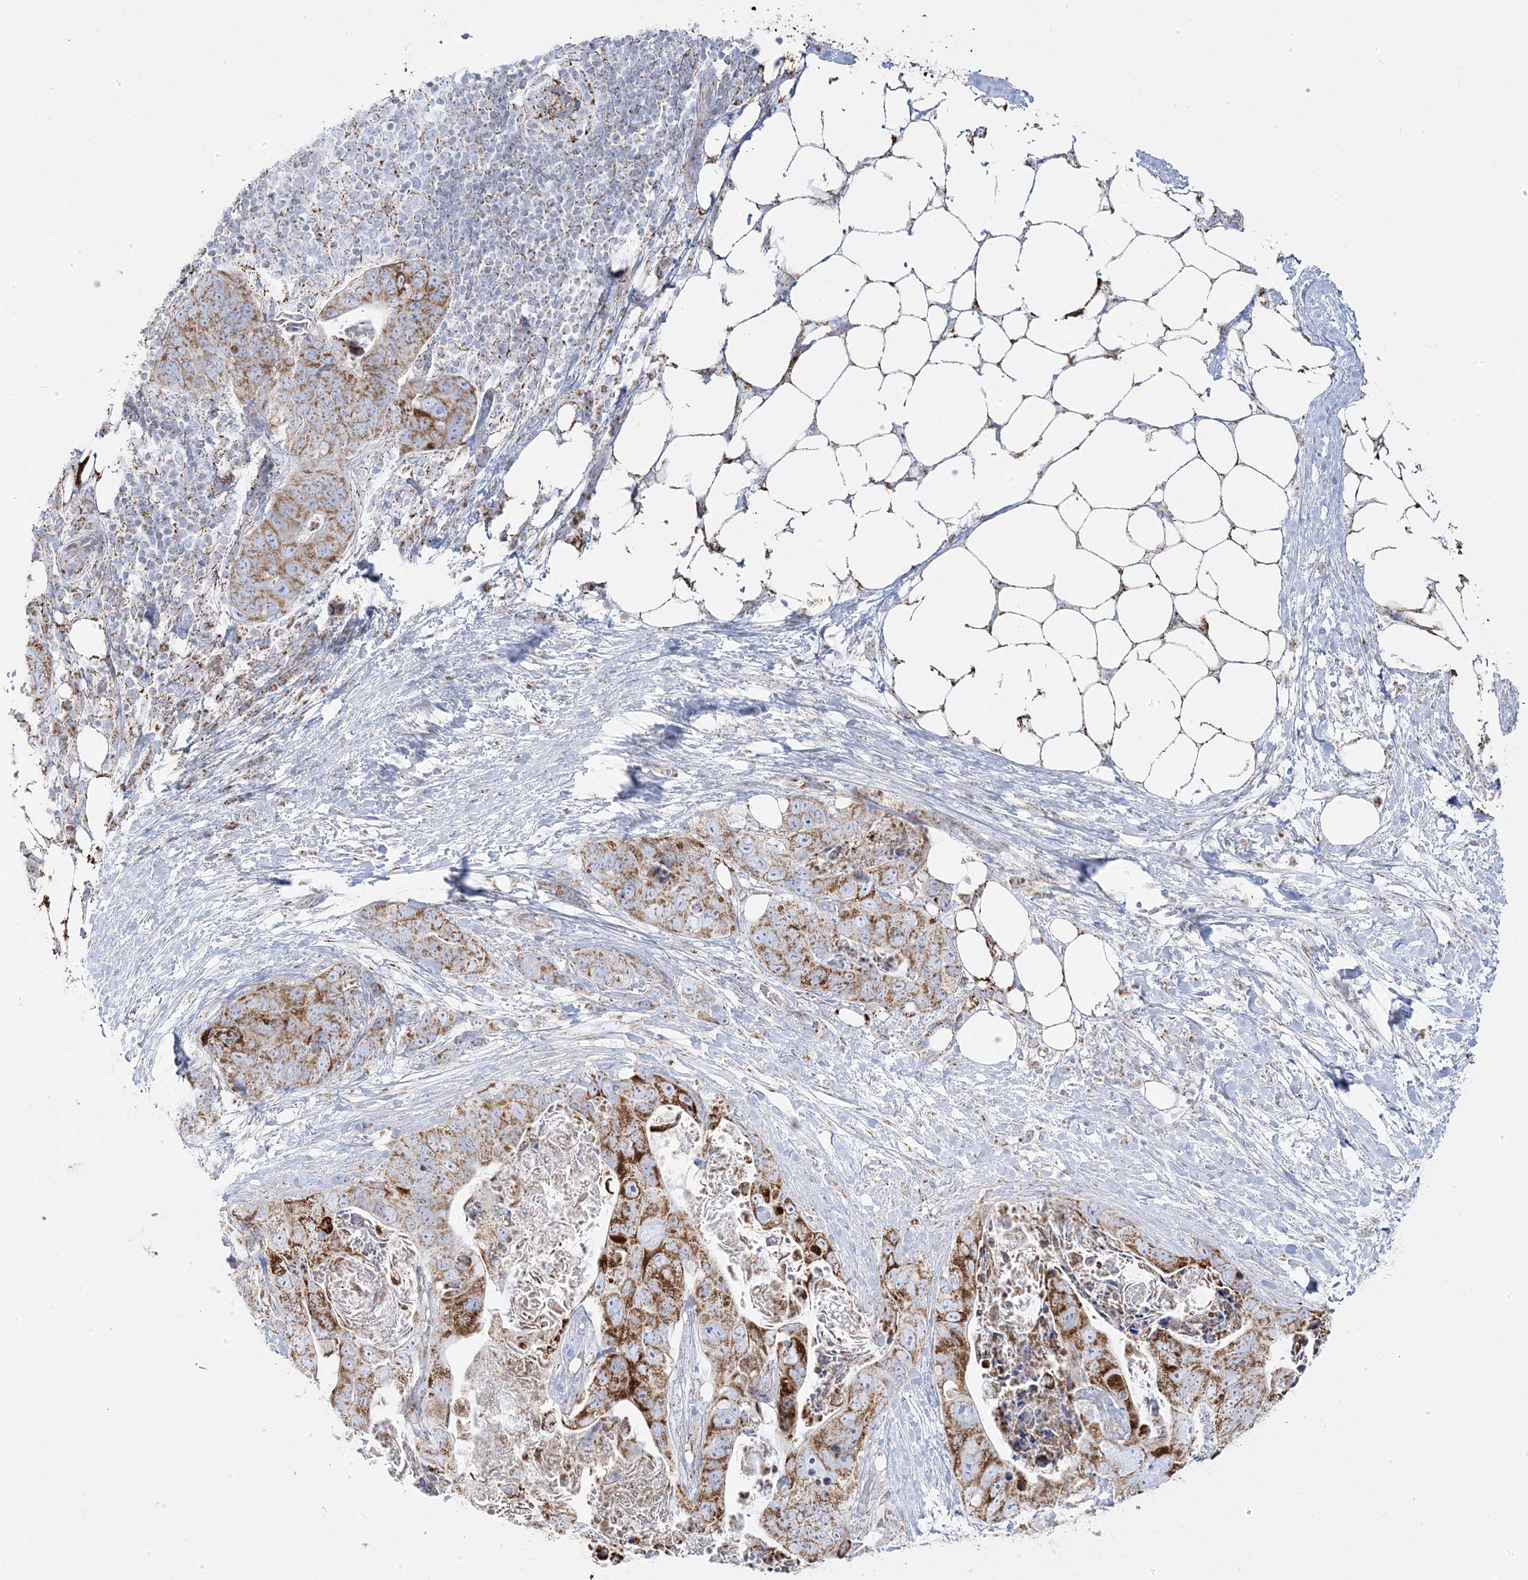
{"staining": {"intensity": "moderate", "quantity": ">75%", "location": "cytoplasmic/membranous"}, "tissue": "stomach cancer", "cell_type": "Tumor cells", "image_type": "cancer", "snomed": [{"axis": "morphology", "description": "Adenocarcinoma, NOS"}, {"axis": "topography", "description": "Stomach"}], "caption": "Protein expression analysis of human stomach cancer reveals moderate cytoplasmic/membranous positivity in approximately >75% of tumor cells.", "gene": "PCCB", "patient": {"sex": "female", "age": 89}}